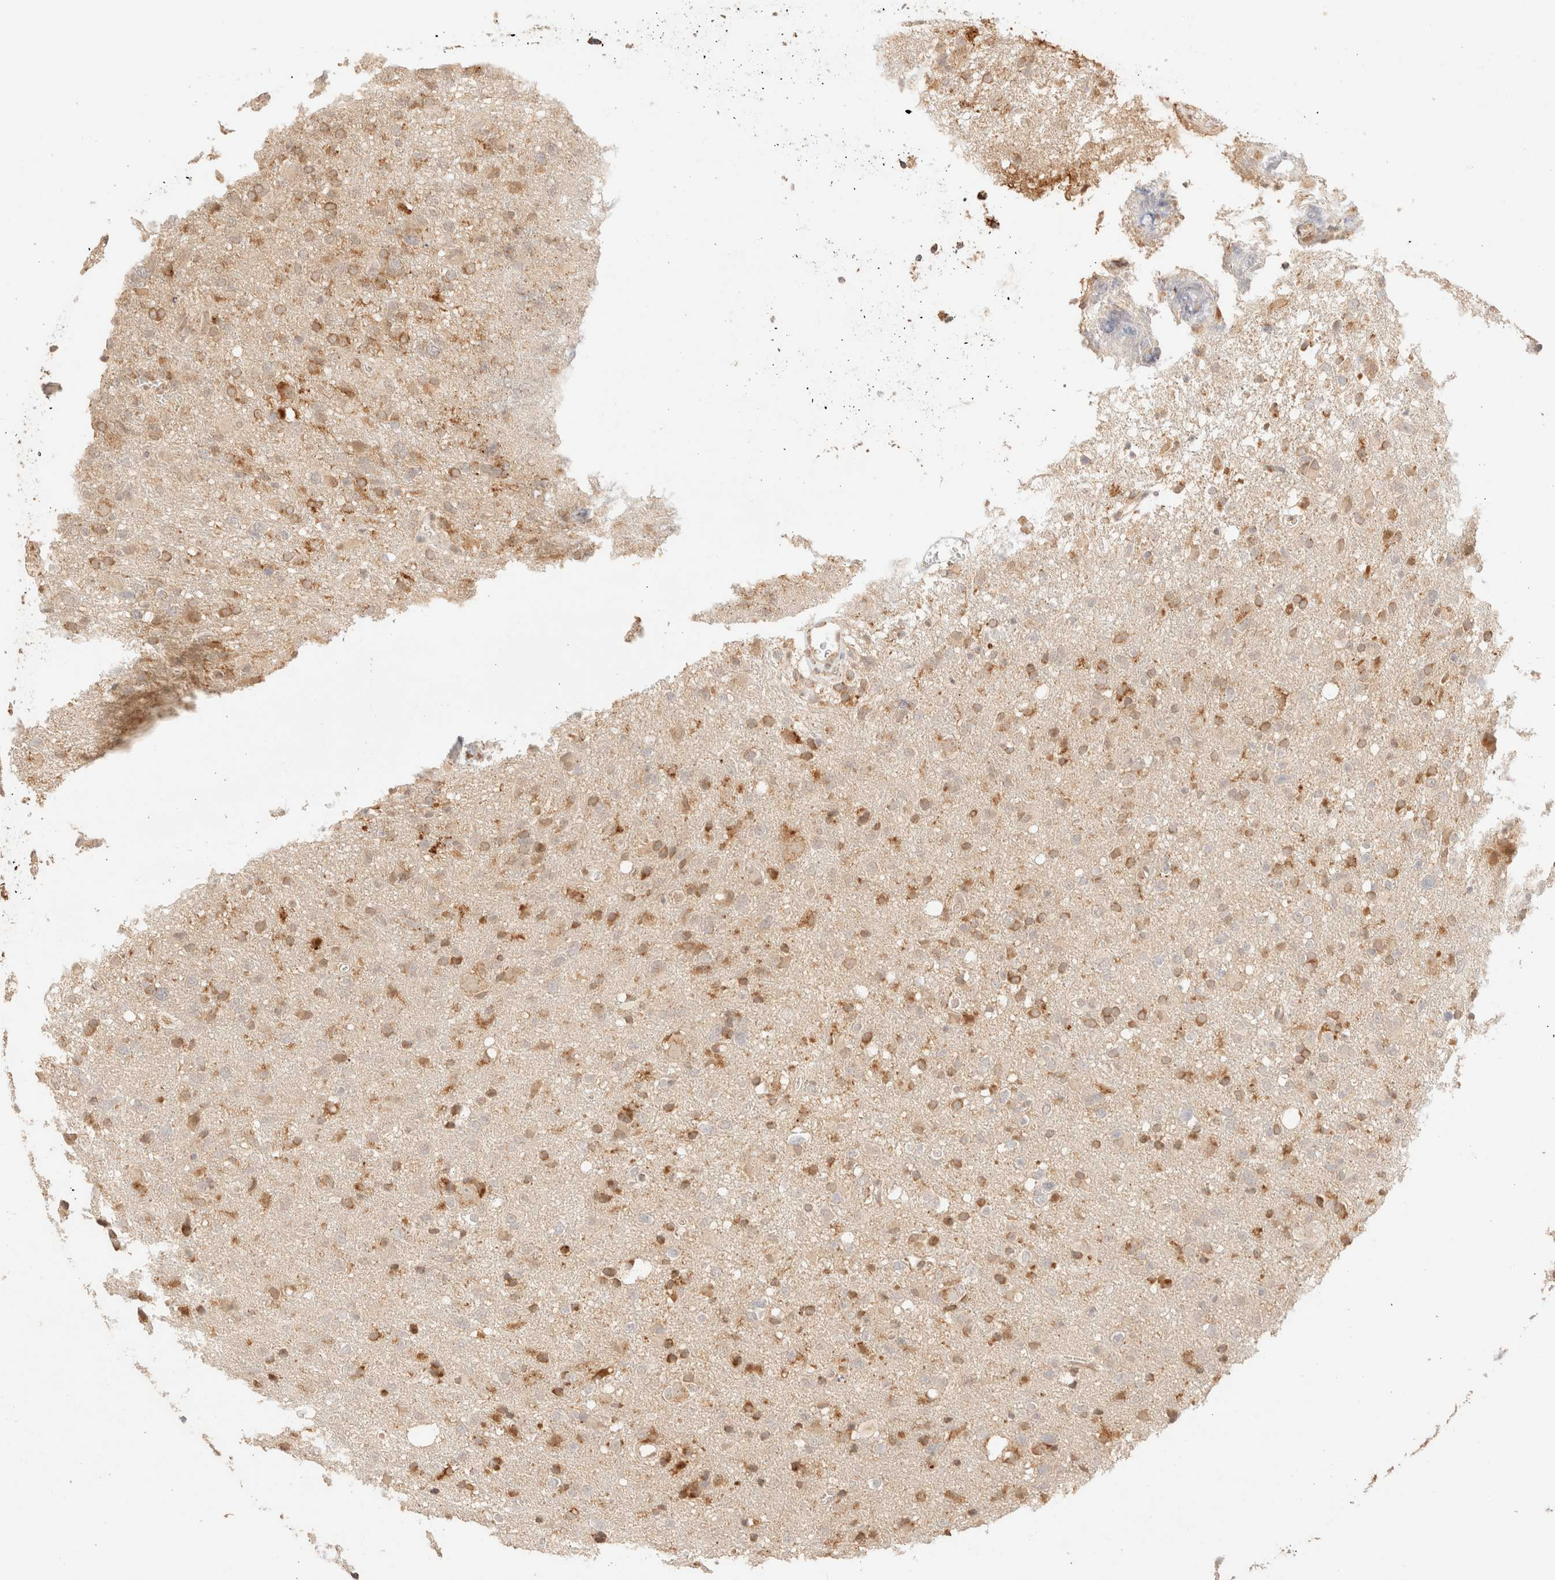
{"staining": {"intensity": "moderate", "quantity": ">75%", "location": "cytoplasmic/membranous"}, "tissue": "glioma", "cell_type": "Tumor cells", "image_type": "cancer", "snomed": [{"axis": "morphology", "description": "Glioma, malignant, High grade"}, {"axis": "topography", "description": "Brain"}], "caption": "IHC of glioma reveals medium levels of moderate cytoplasmic/membranous positivity in about >75% of tumor cells. (IHC, brightfield microscopy, high magnification).", "gene": "TACO1", "patient": {"sex": "female", "age": 57}}